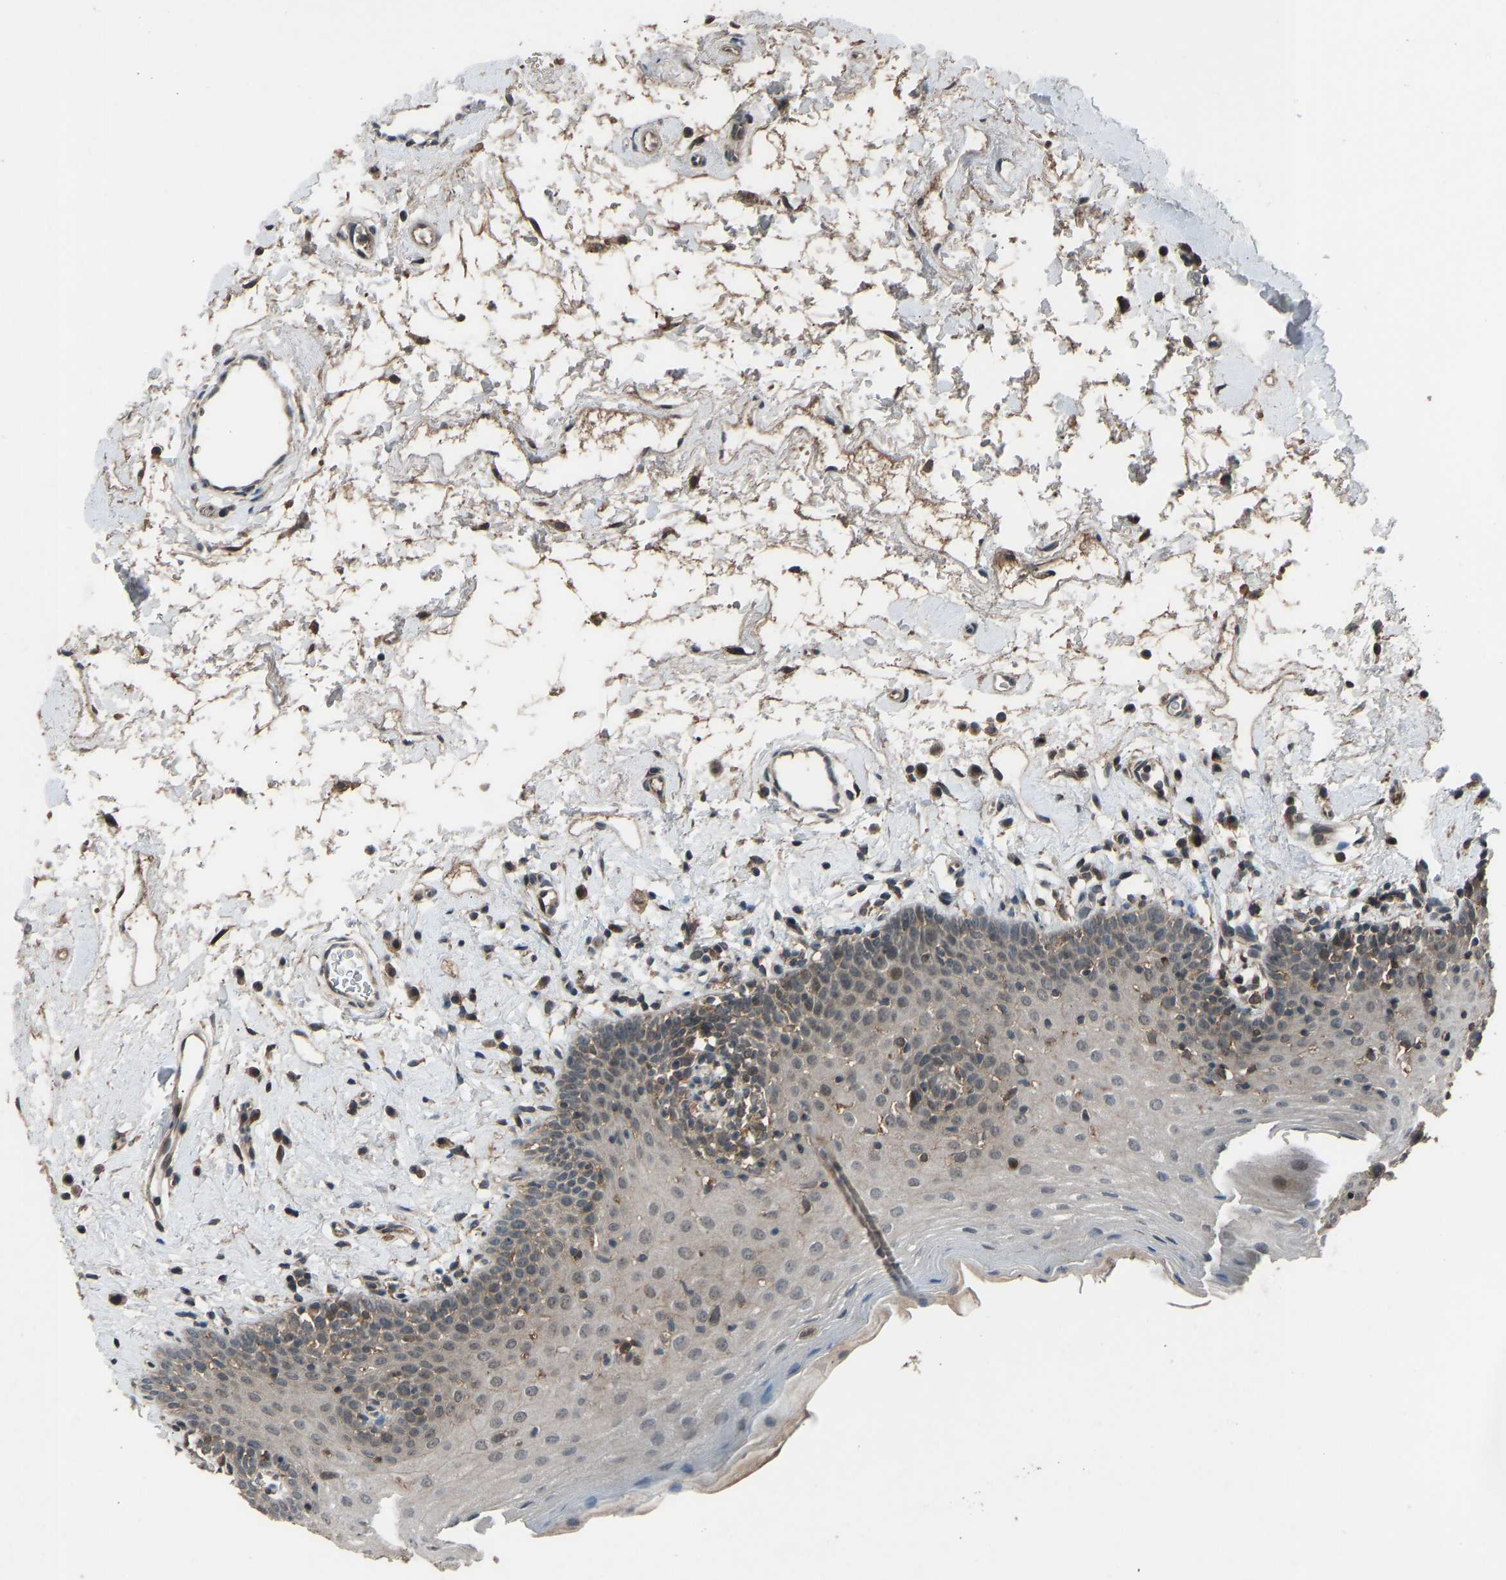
{"staining": {"intensity": "moderate", "quantity": "<25%", "location": "nuclear"}, "tissue": "oral mucosa", "cell_type": "Squamous epithelial cells", "image_type": "normal", "snomed": [{"axis": "morphology", "description": "Normal tissue, NOS"}, {"axis": "topography", "description": "Oral tissue"}], "caption": "Protein expression by immunohistochemistry reveals moderate nuclear staining in about <25% of squamous epithelial cells in unremarkable oral mucosa.", "gene": "SLC43A1", "patient": {"sex": "male", "age": 66}}